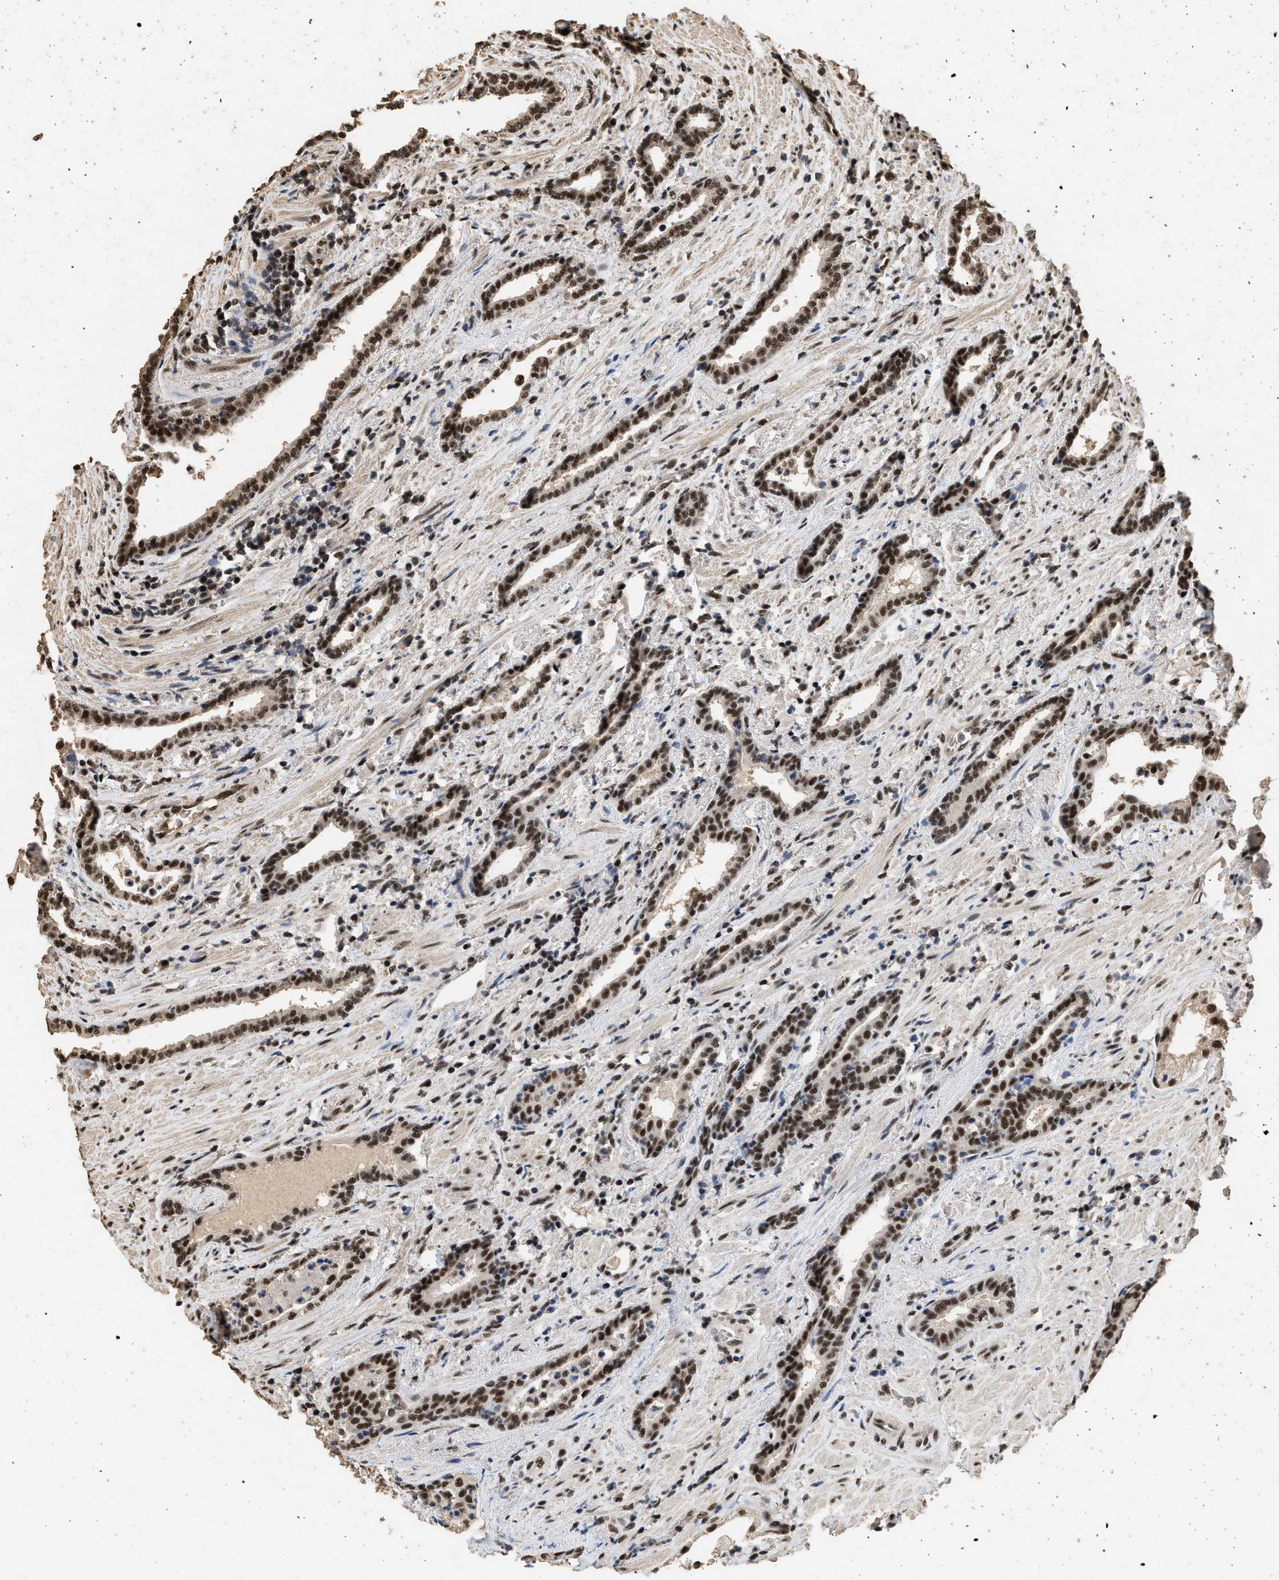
{"staining": {"intensity": "moderate", "quantity": ">75%", "location": "nuclear"}, "tissue": "prostate cancer", "cell_type": "Tumor cells", "image_type": "cancer", "snomed": [{"axis": "morphology", "description": "Adenocarcinoma, High grade"}, {"axis": "topography", "description": "Prostate"}], "caption": "Moderate nuclear staining is seen in approximately >75% of tumor cells in prostate cancer.", "gene": "PPP4R3B", "patient": {"sex": "male", "age": 71}}